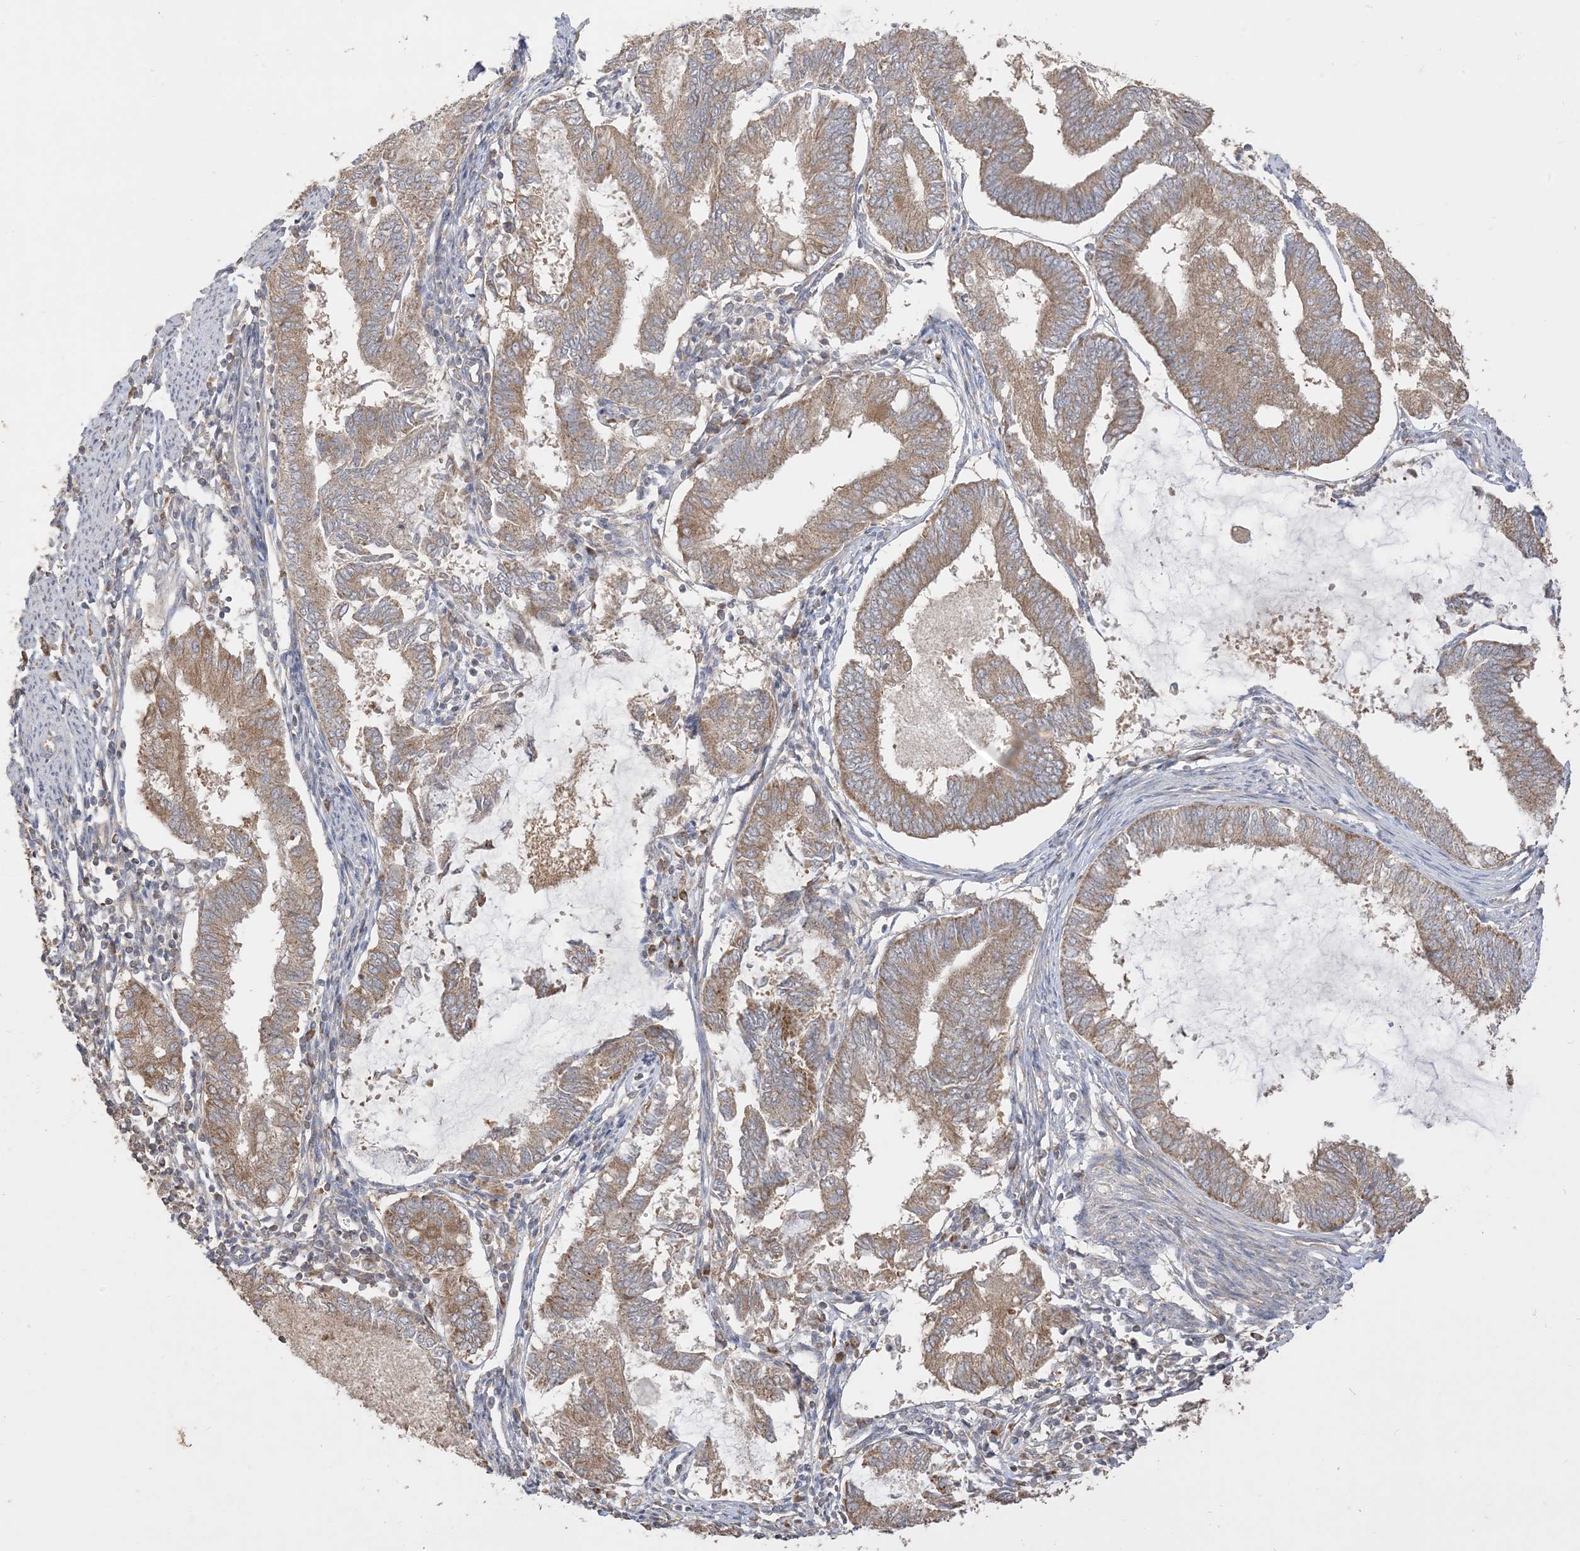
{"staining": {"intensity": "moderate", "quantity": ">75%", "location": "cytoplasmic/membranous"}, "tissue": "endometrial cancer", "cell_type": "Tumor cells", "image_type": "cancer", "snomed": [{"axis": "morphology", "description": "Adenocarcinoma, NOS"}, {"axis": "topography", "description": "Endometrium"}], "caption": "Moderate cytoplasmic/membranous expression is identified in approximately >75% of tumor cells in endometrial cancer.", "gene": "SIRT3", "patient": {"sex": "female", "age": 86}}